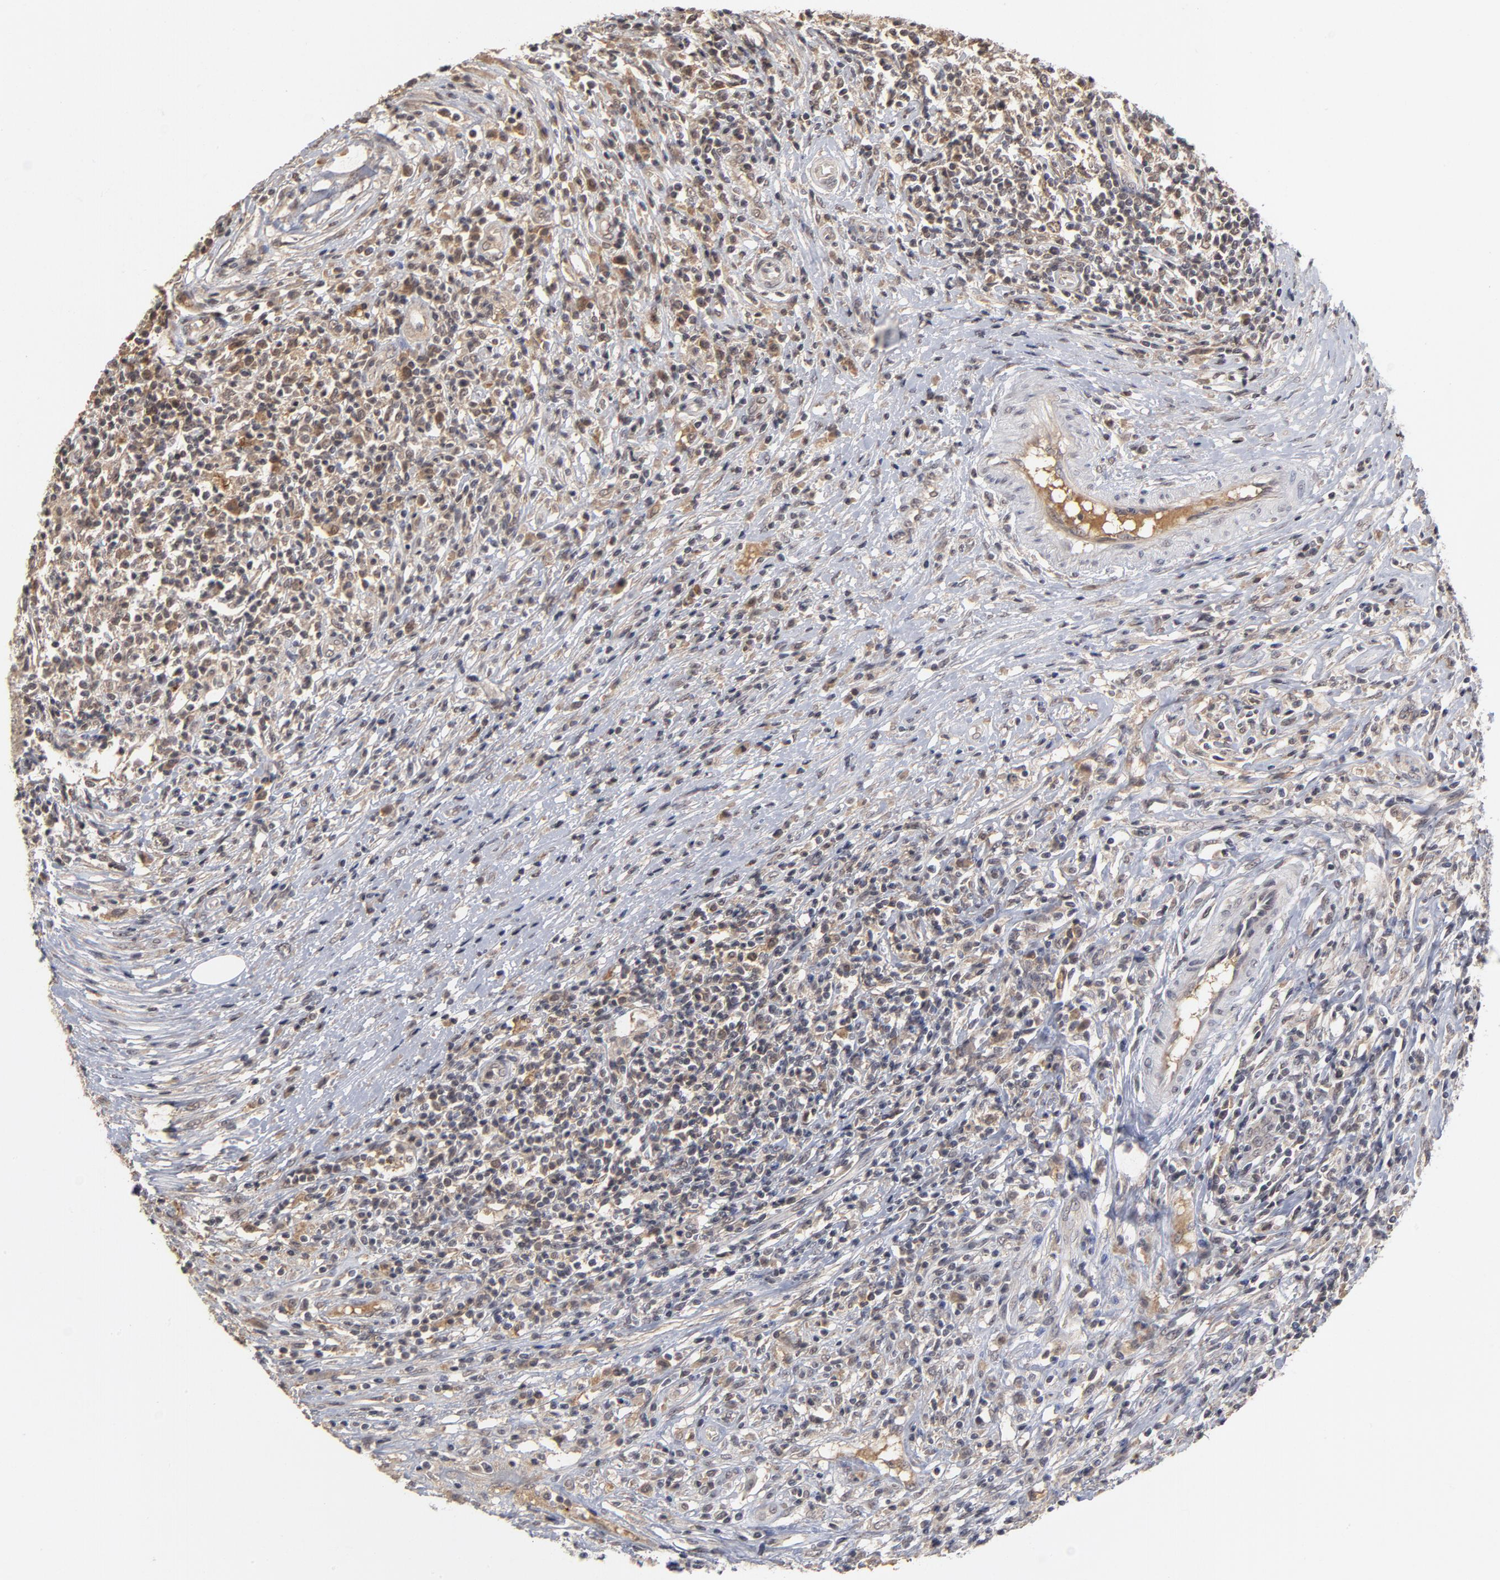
{"staining": {"intensity": "weak", "quantity": ">75%", "location": "cytoplasmic/membranous,nuclear"}, "tissue": "lymphoma", "cell_type": "Tumor cells", "image_type": "cancer", "snomed": [{"axis": "morphology", "description": "Malignant lymphoma, non-Hodgkin's type, High grade"}, {"axis": "topography", "description": "Lymph node"}], "caption": "IHC image of human high-grade malignant lymphoma, non-Hodgkin's type stained for a protein (brown), which exhibits low levels of weak cytoplasmic/membranous and nuclear positivity in approximately >75% of tumor cells.", "gene": "WSB1", "patient": {"sex": "female", "age": 84}}